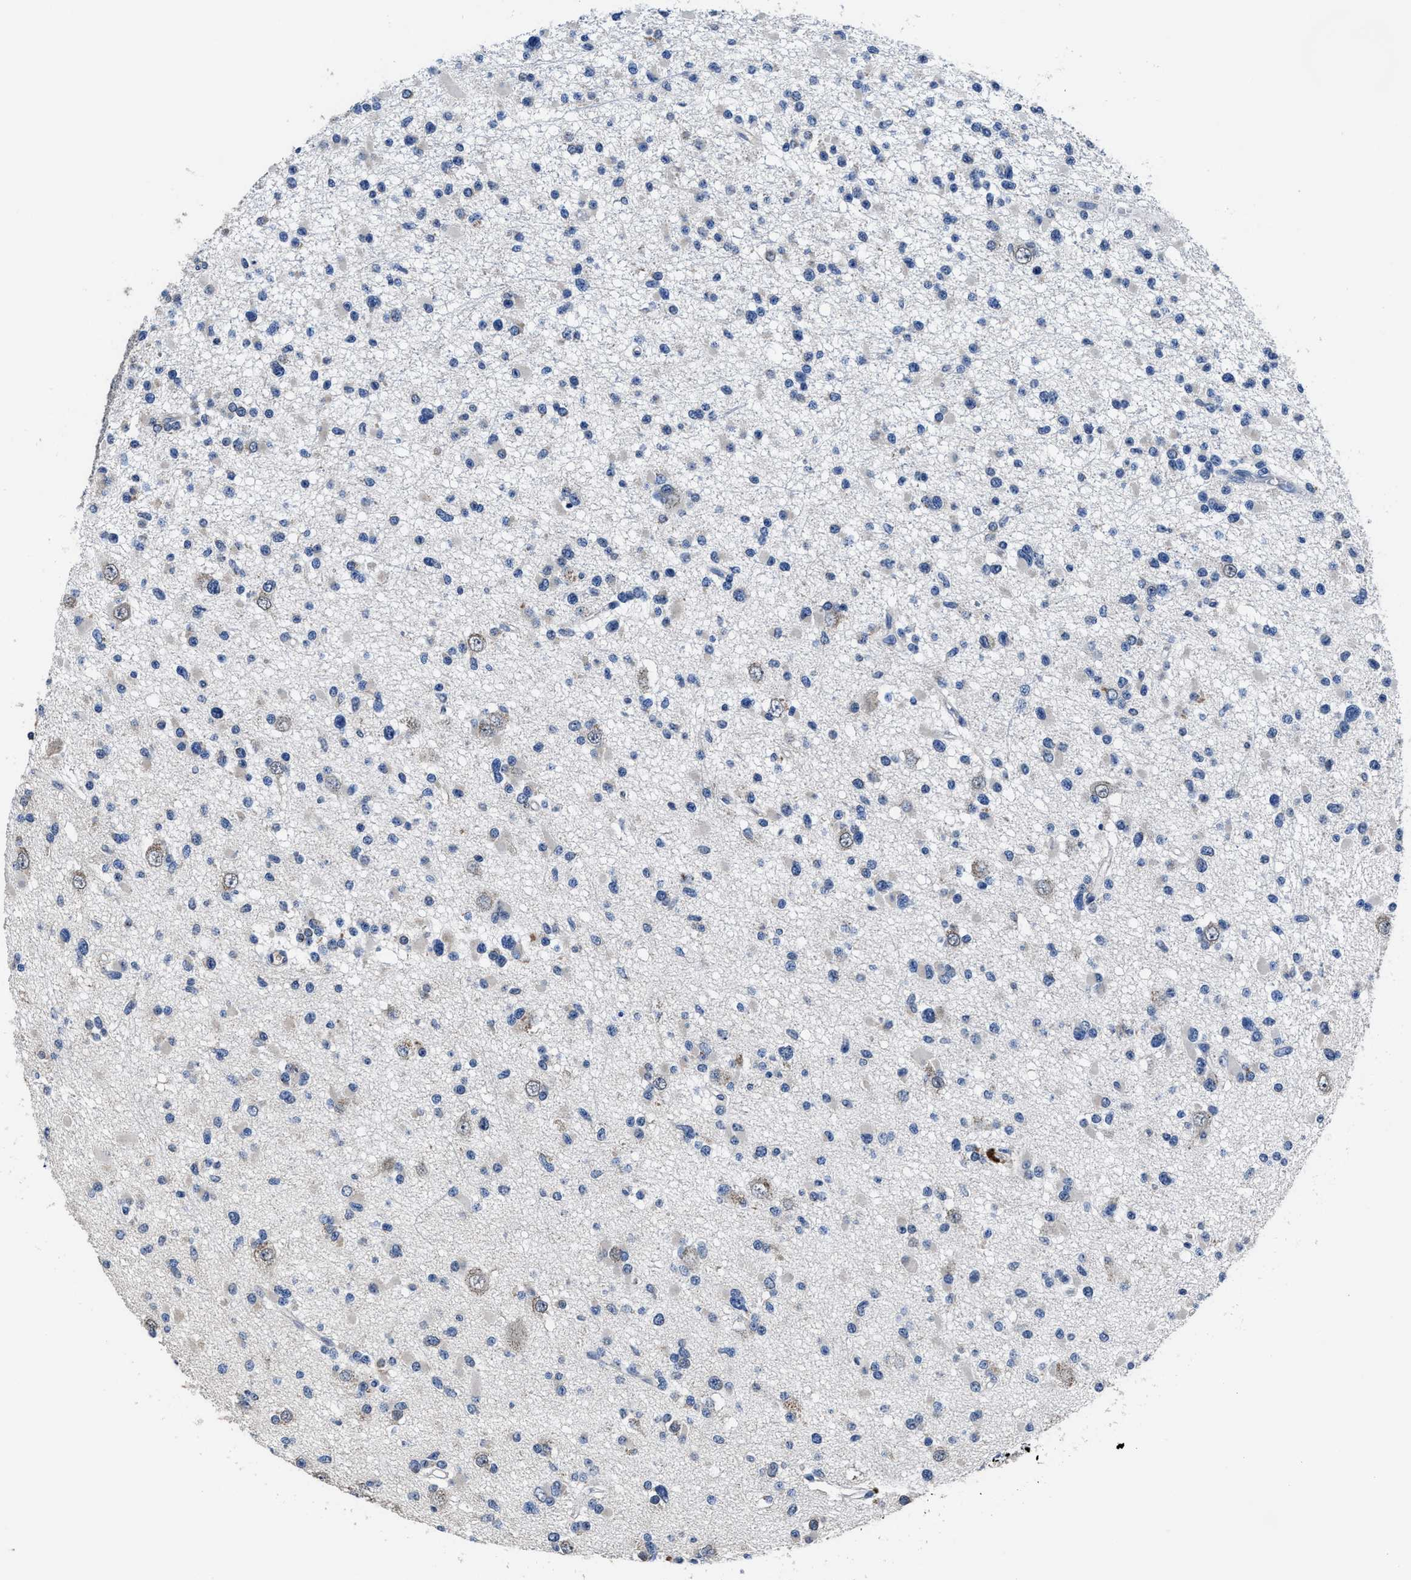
{"staining": {"intensity": "negative", "quantity": "none", "location": "none"}, "tissue": "glioma", "cell_type": "Tumor cells", "image_type": "cancer", "snomed": [{"axis": "morphology", "description": "Glioma, malignant, Low grade"}, {"axis": "topography", "description": "Brain"}], "caption": "The photomicrograph displays no significant positivity in tumor cells of glioma. (Stains: DAB (3,3'-diaminobenzidine) immunohistochemistry with hematoxylin counter stain, Microscopy: brightfield microscopy at high magnification).", "gene": "UBR4", "patient": {"sex": "female", "age": 22}}